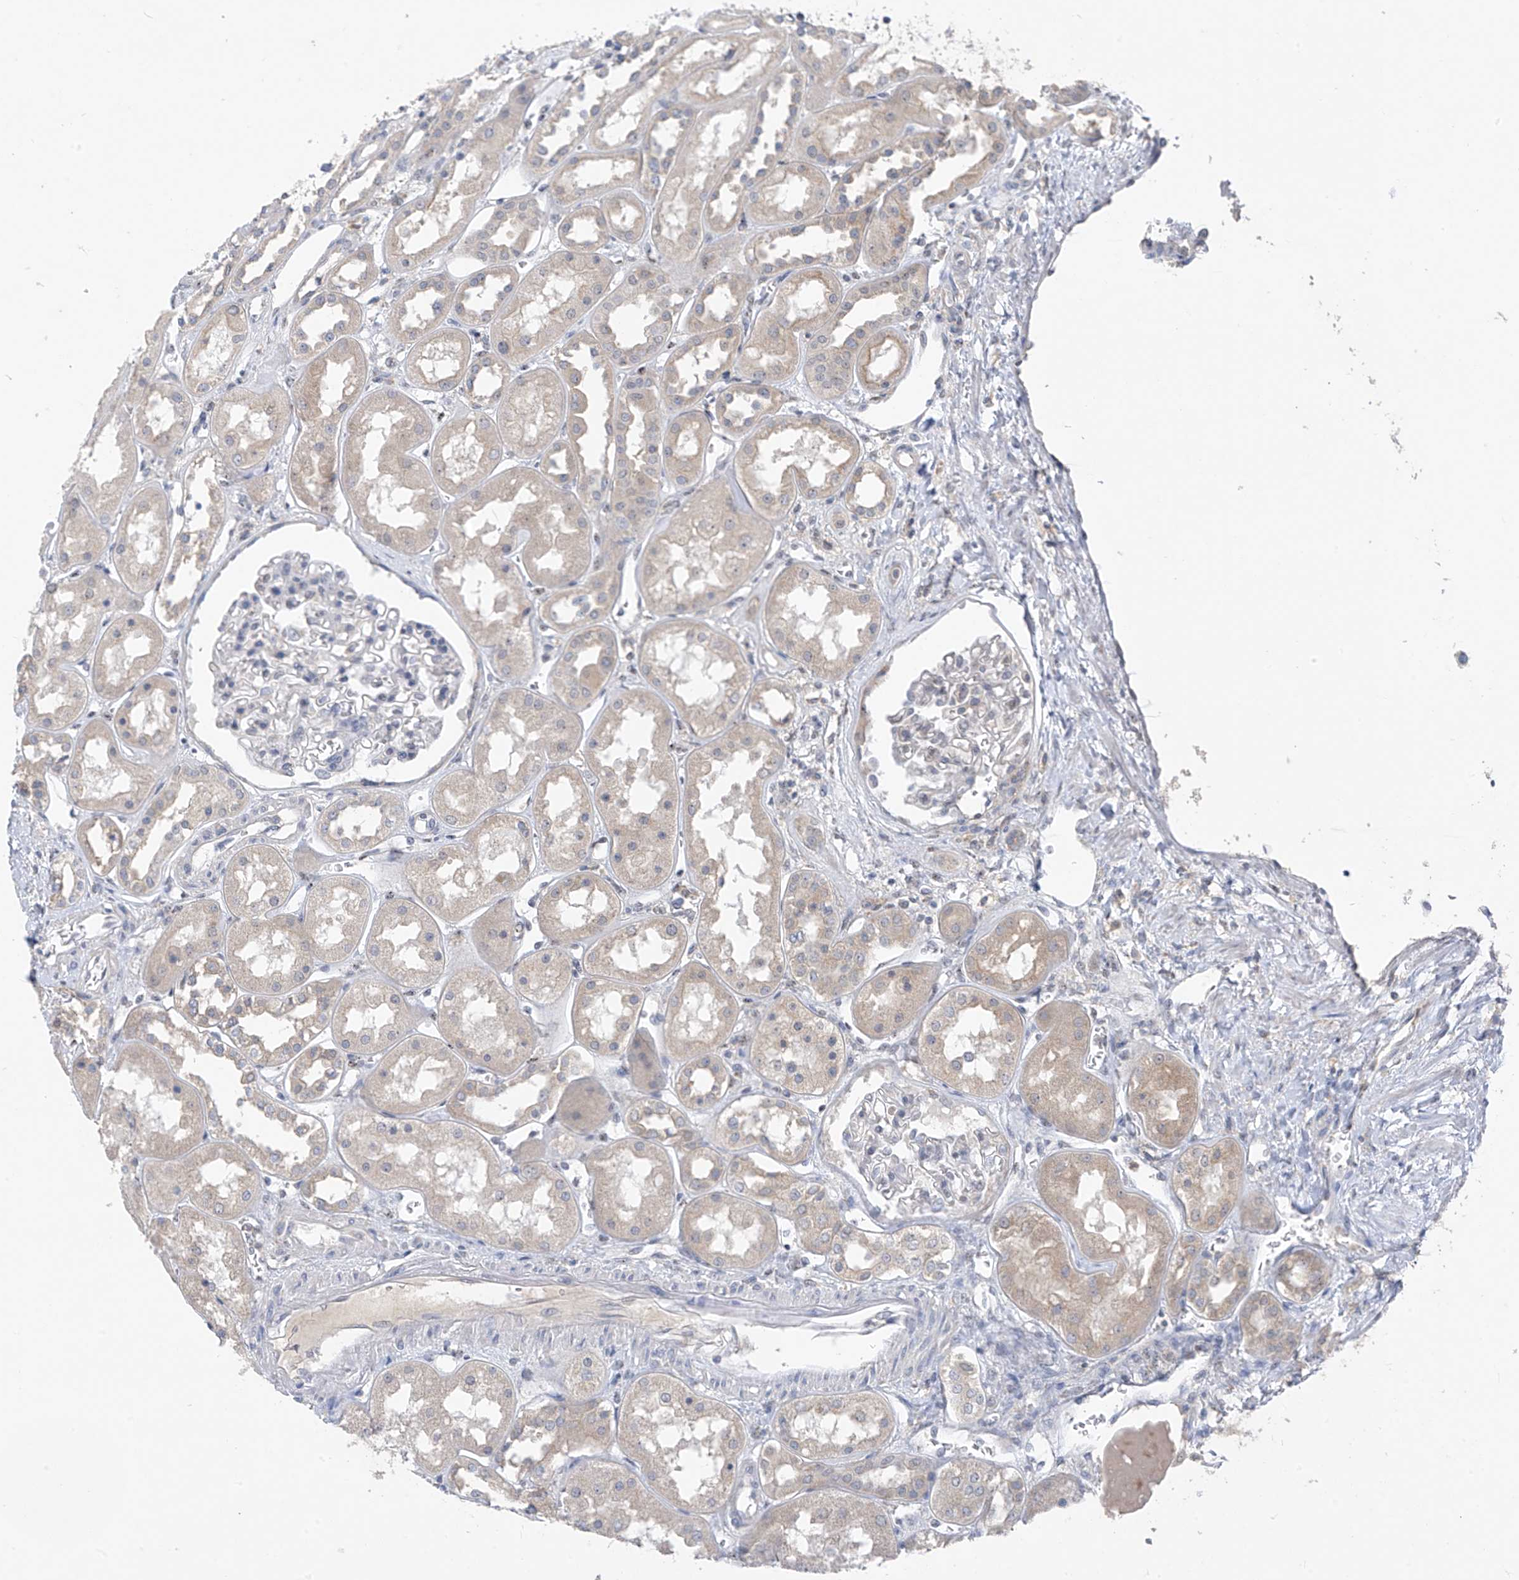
{"staining": {"intensity": "negative", "quantity": "none", "location": "none"}, "tissue": "kidney", "cell_type": "Cells in glomeruli", "image_type": "normal", "snomed": [{"axis": "morphology", "description": "Normal tissue, NOS"}, {"axis": "topography", "description": "Kidney"}], "caption": "Immunohistochemistry (IHC) of benign human kidney demonstrates no staining in cells in glomeruli.", "gene": "RPL4", "patient": {"sex": "male", "age": 70}}